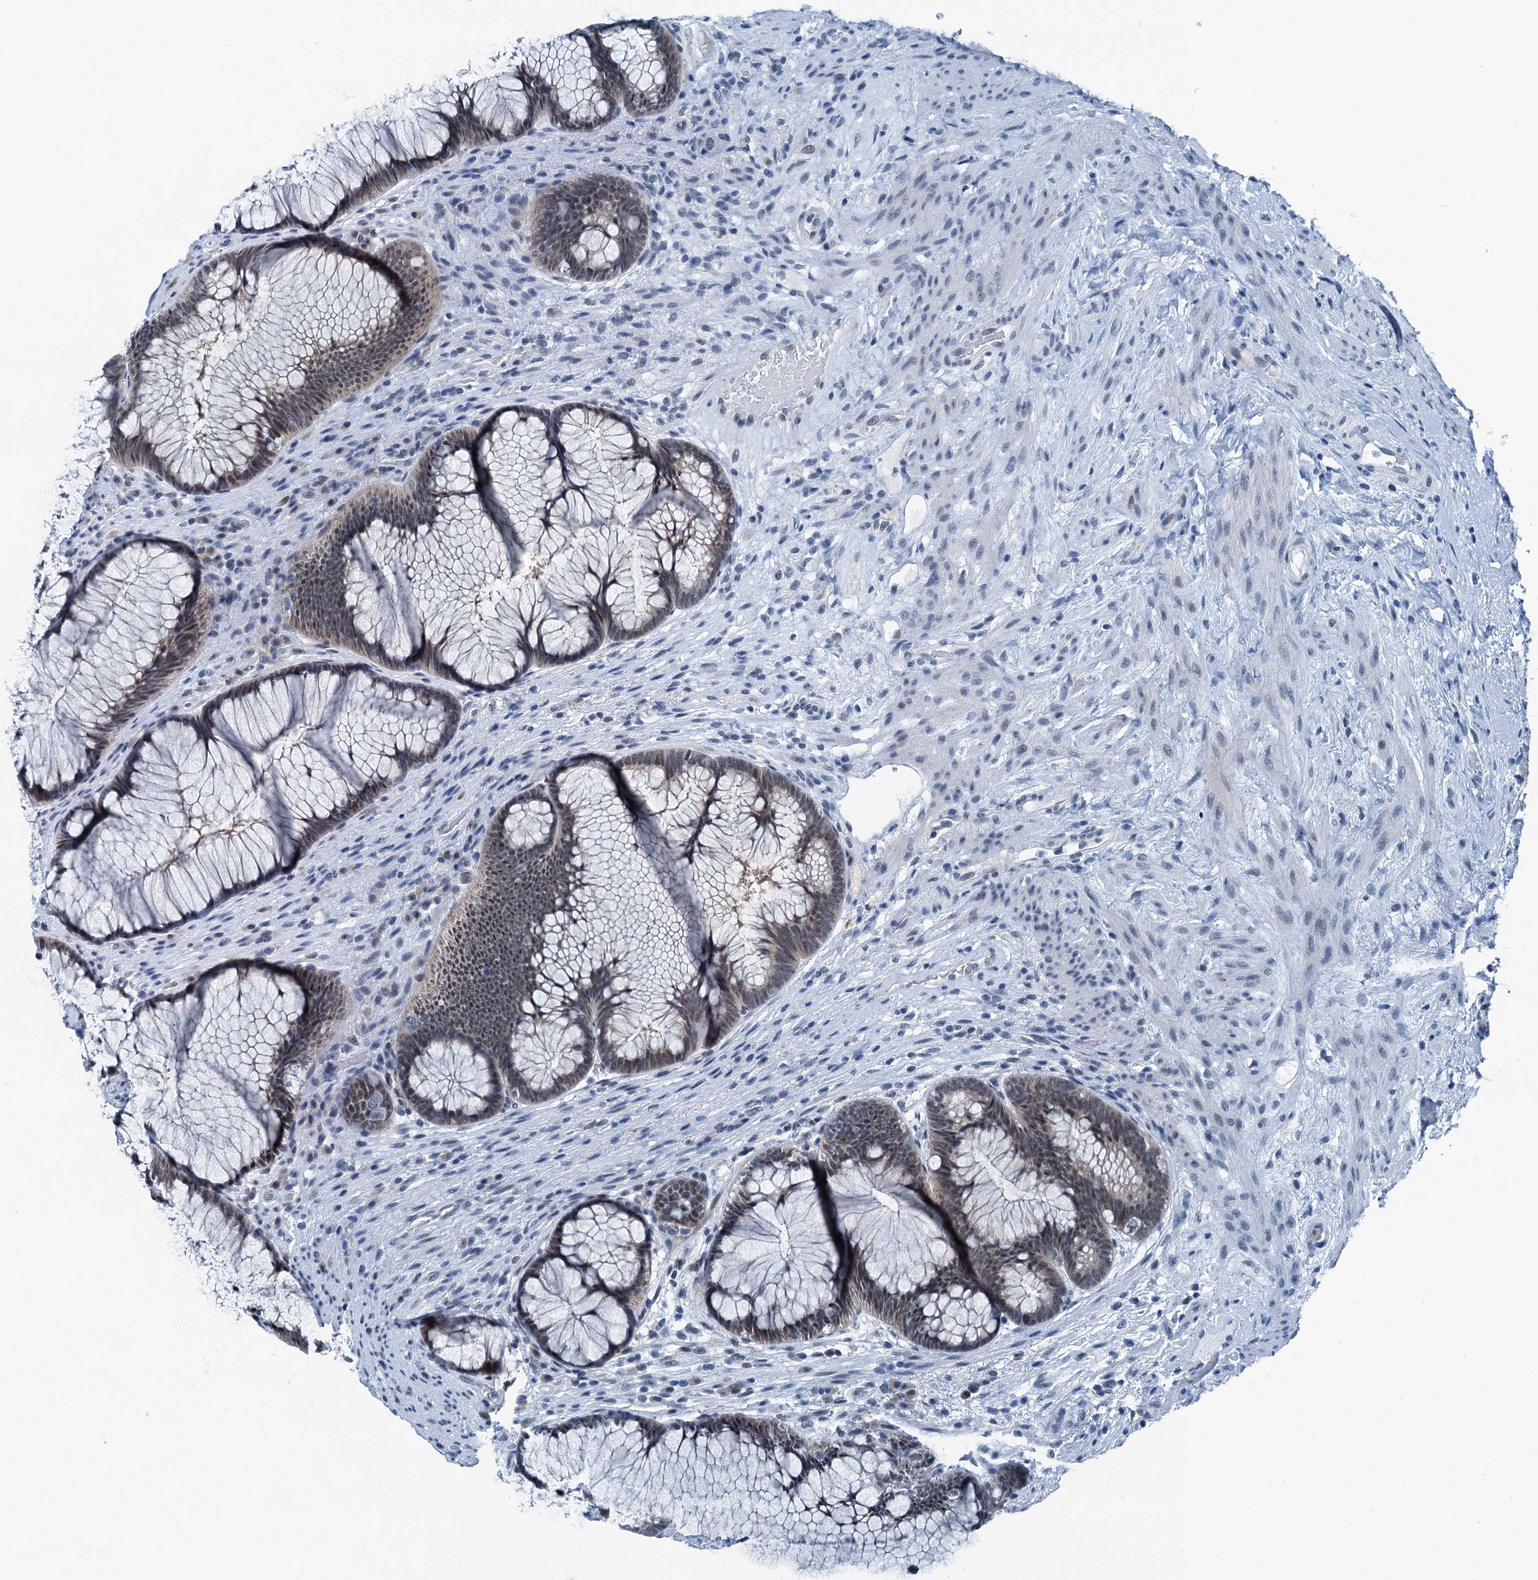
{"staining": {"intensity": "moderate", "quantity": "25%-75%", "location": "nuclear"}, "tissue": "rectum", "cell_type": "Glandular cells", "image_type": "normal", "snomed": [{"axis": "morphology", "description": "Normal tissue, NOS"}, {"axis": "topography", "description": "Rectum"}], "caption": "Protein expression analysis of benign human rectum reveals moderate nuclear positivity in about 25%-75% of glandular cells. (DAB IHC with brightfield microscopy, high magnification).", "gene": "TRPT1", "patient": {"sex": "male", "age": 51}}